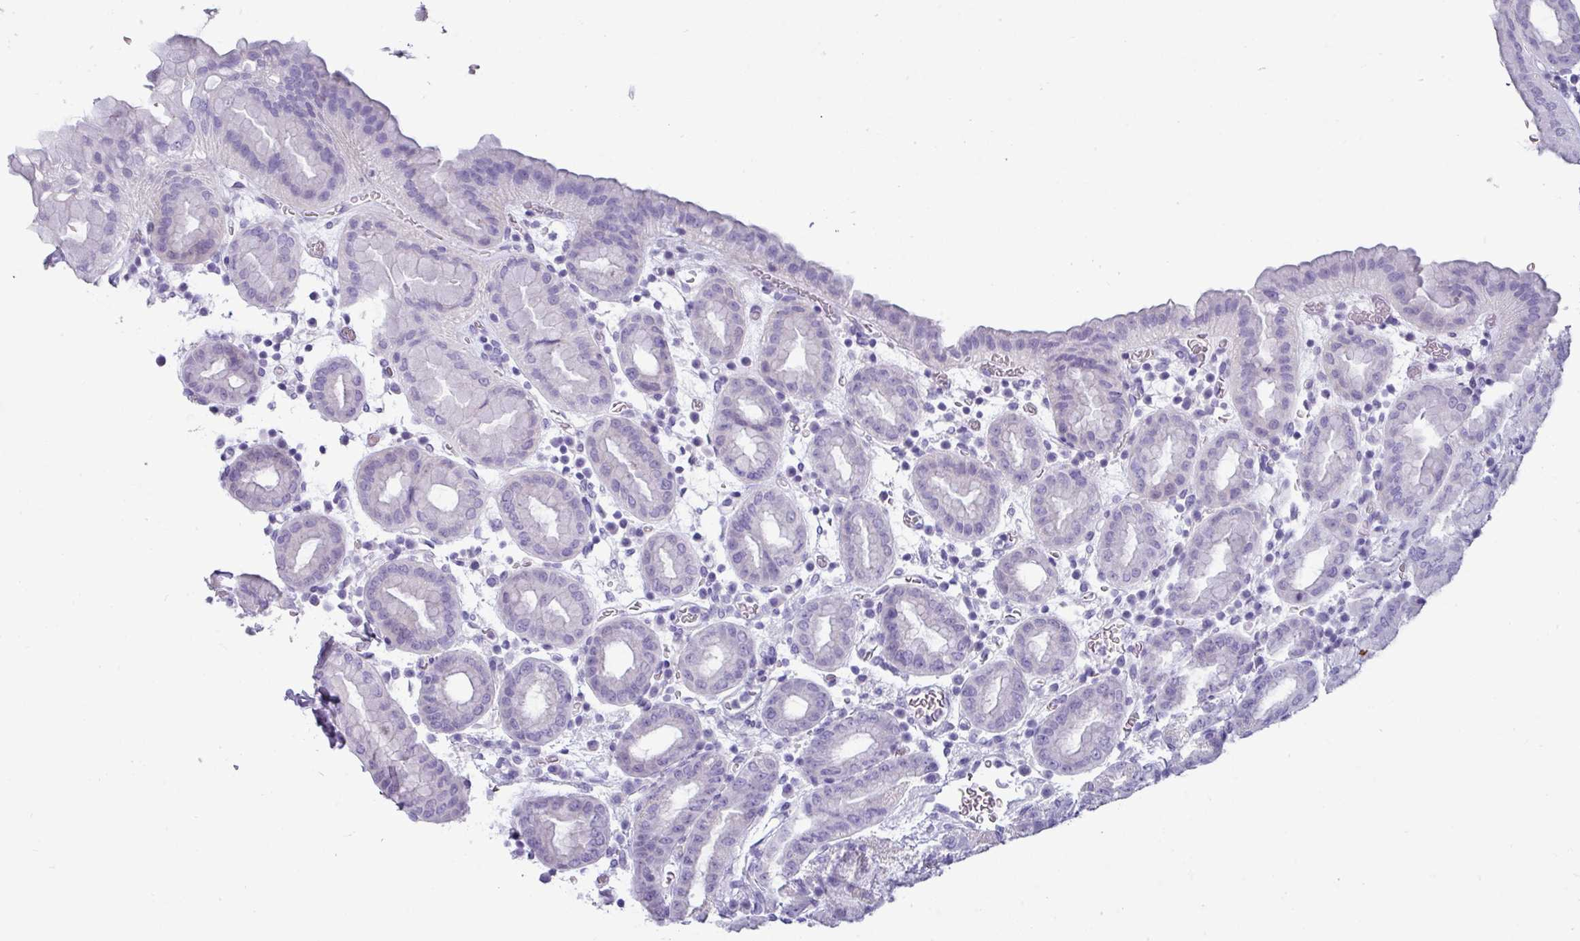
{"staining": {"intensity": "negative", "quantity": "none", "location": "none"}, "tissue": "stomach", "cell_type": "Glandular cells", "image_type": "normal", "snomed": [{"axis": "morphology", "description": "Normal tissue, NOS"}, {"axis": "topography", "description": "Stomach, upper"}, {"axis": "topography", "description": "Stomach, lower"}, {"axis": "topography", "description": "Small intestine"}], "caption": "An immunohistochemistry (IHC) histopathology image of normal stomach is shown. There is no staining in glandular cells of stomach.", "gene": "VCX2", "patient": {"sex": "male", "age": 68}}